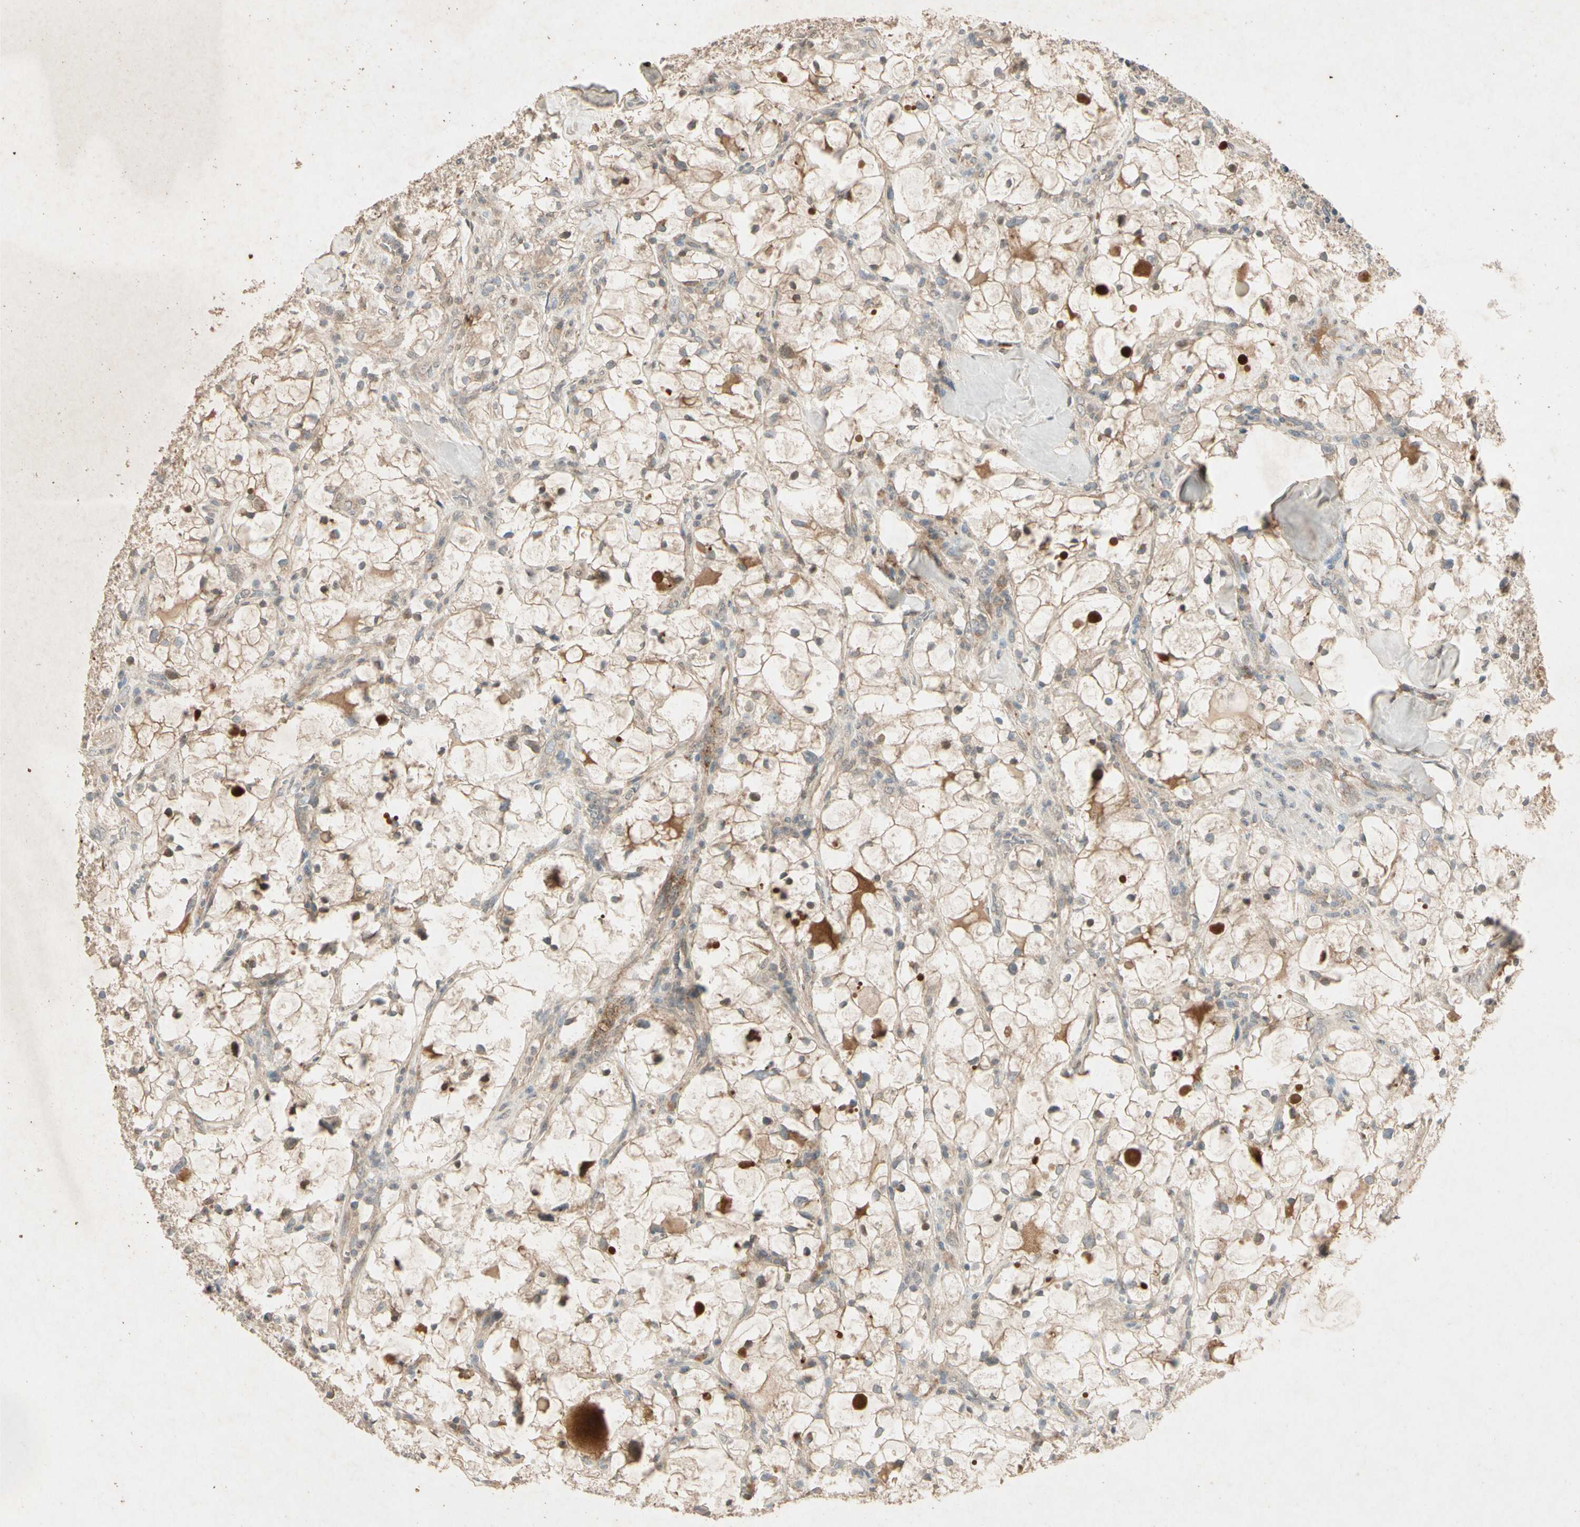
{"staining": {"intensity": "weak", "quantity": "25%-75%", "location": "cytoplasmic/membranous"}, "tissue": "renal cancer", "cell_type": "Tumor cells", "image_type": "cancer", "snomed": [{"axis": "morphology", "description": "Adenocarcinoma, NOS"}, {"axis": "topography", "description": "Kidney"}], "caption": "Renal cancer (adenocarcinoma) stained with immunohistochemistry (IHC) displays weak cytoplasmic/membranous positivity in approximately 25%-75% of tumor cells.", "gene": "GPLD1", "patient": {"sex": "female", "age": 60}}